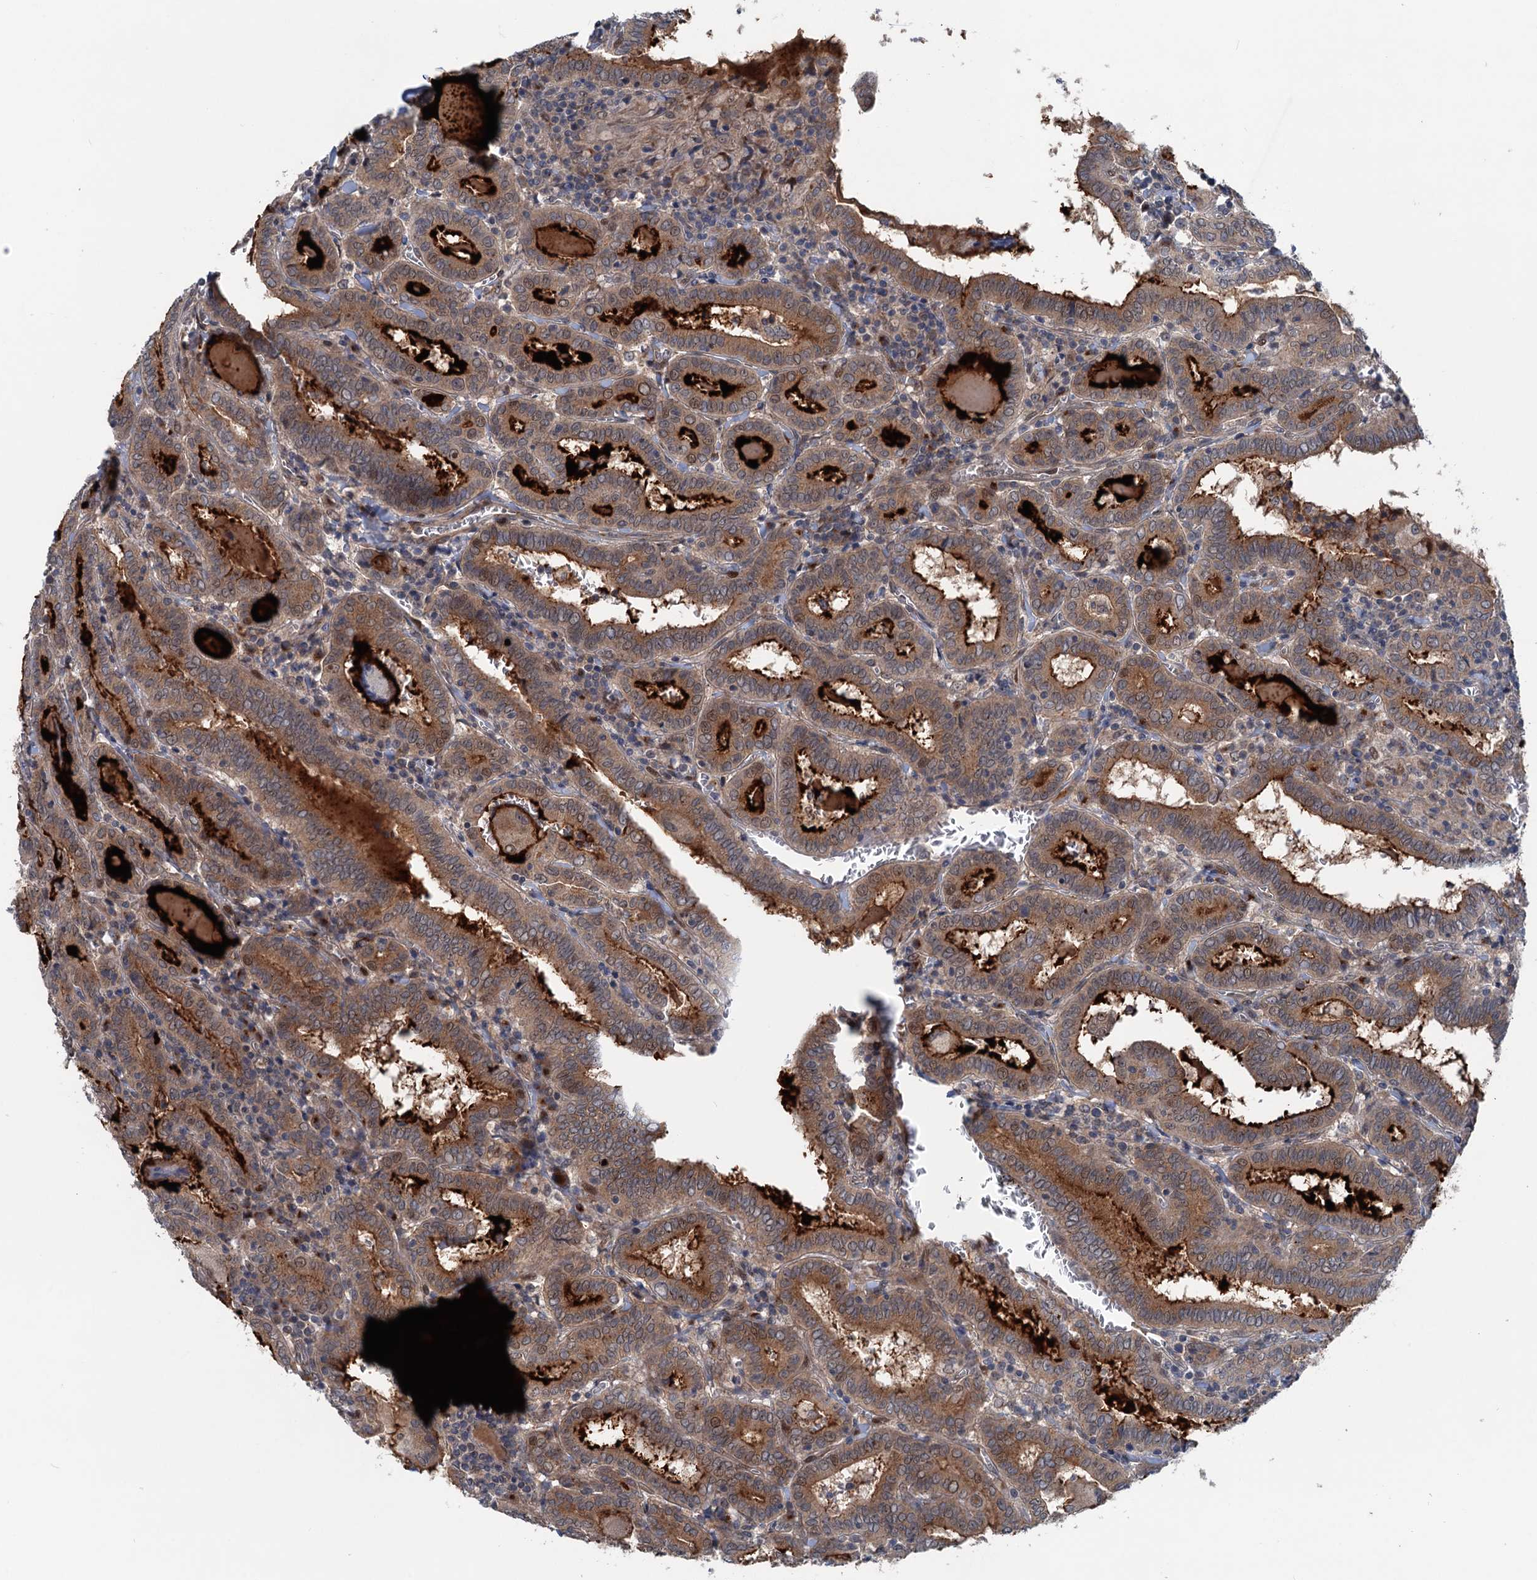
{"staining": {"intensity": "moderate", "quantity": ">75%", "location": "cytoplasmic/membranous,nuclear"}, "tissue": "thyroid cancer", "cell_type": "Tumor cells", "image_type": "cancer", "snomed": [{"axis": "morphology", "description": "Papillary adenocarcinoma, NOS"}, {"axis": "topography", "description": "Thyroid gland"}], "caption": "Immunohistochemistry (DAB) staining of papillary adenocarcinoma (thyroid) demonstrates moderate cytoplasmic/membranous and nuclear protein staining in approximately >75% of tumor cells.", "gene": "DYNC2I2", "patient": {"sex": "female", "age": 72}}